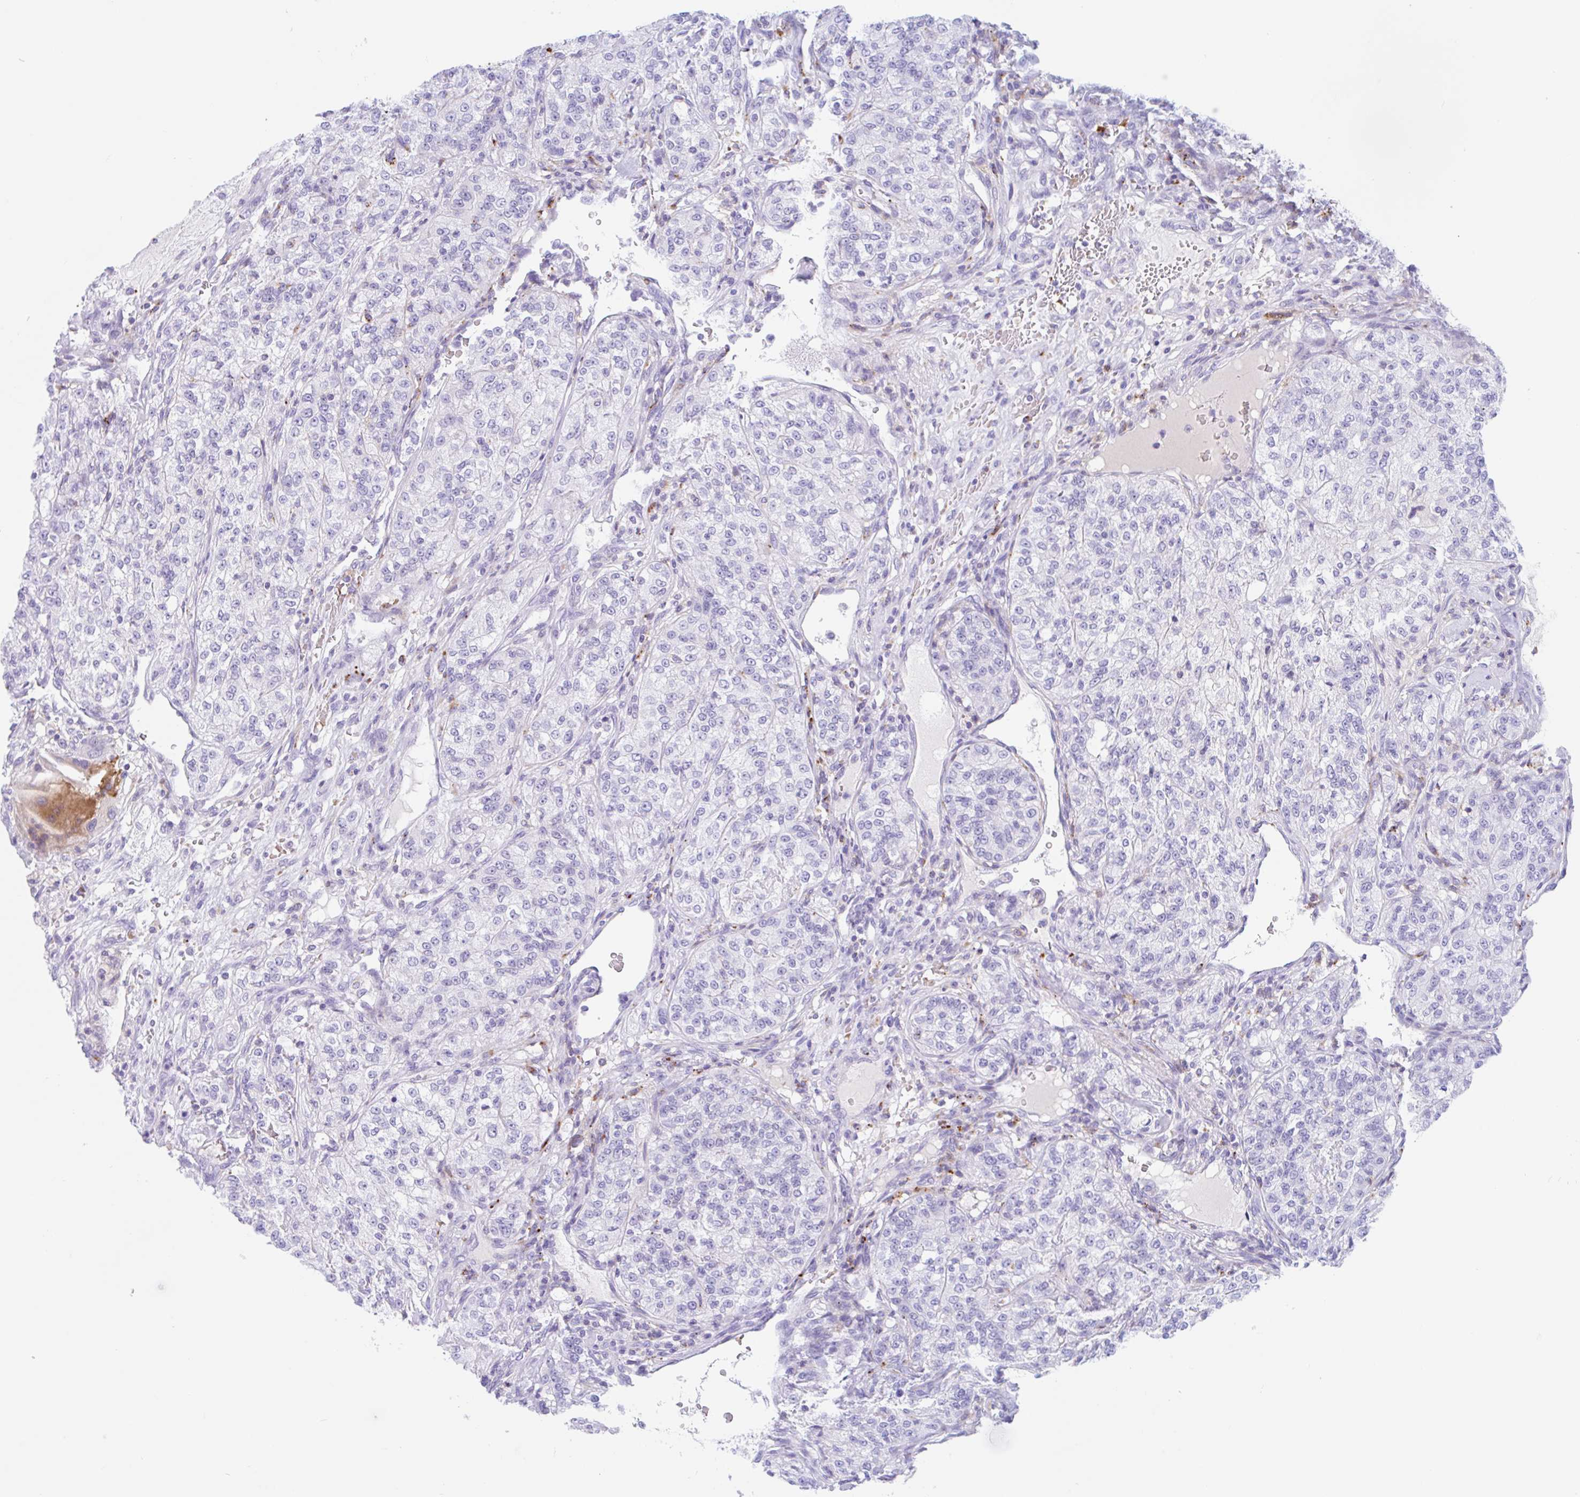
{"staining": {"intensity": "negative", "quantity": "none", "location": "none"}, "tissue": "renal cancer", "cell_type": "Tumor cells", "image_type": "cancer", "snomed": [{"axis": "morphology", "description": "Adenocarcinoma, NOS"}, {"axis": "topography", "description": "Kidney"}], "caption": "Renal adenocarcinoma was stained to show a protein in brown. There is no significant expression in tumor cells.", "gene": "ANKRD9", "patient": {"sex": "female", "age": 63}}